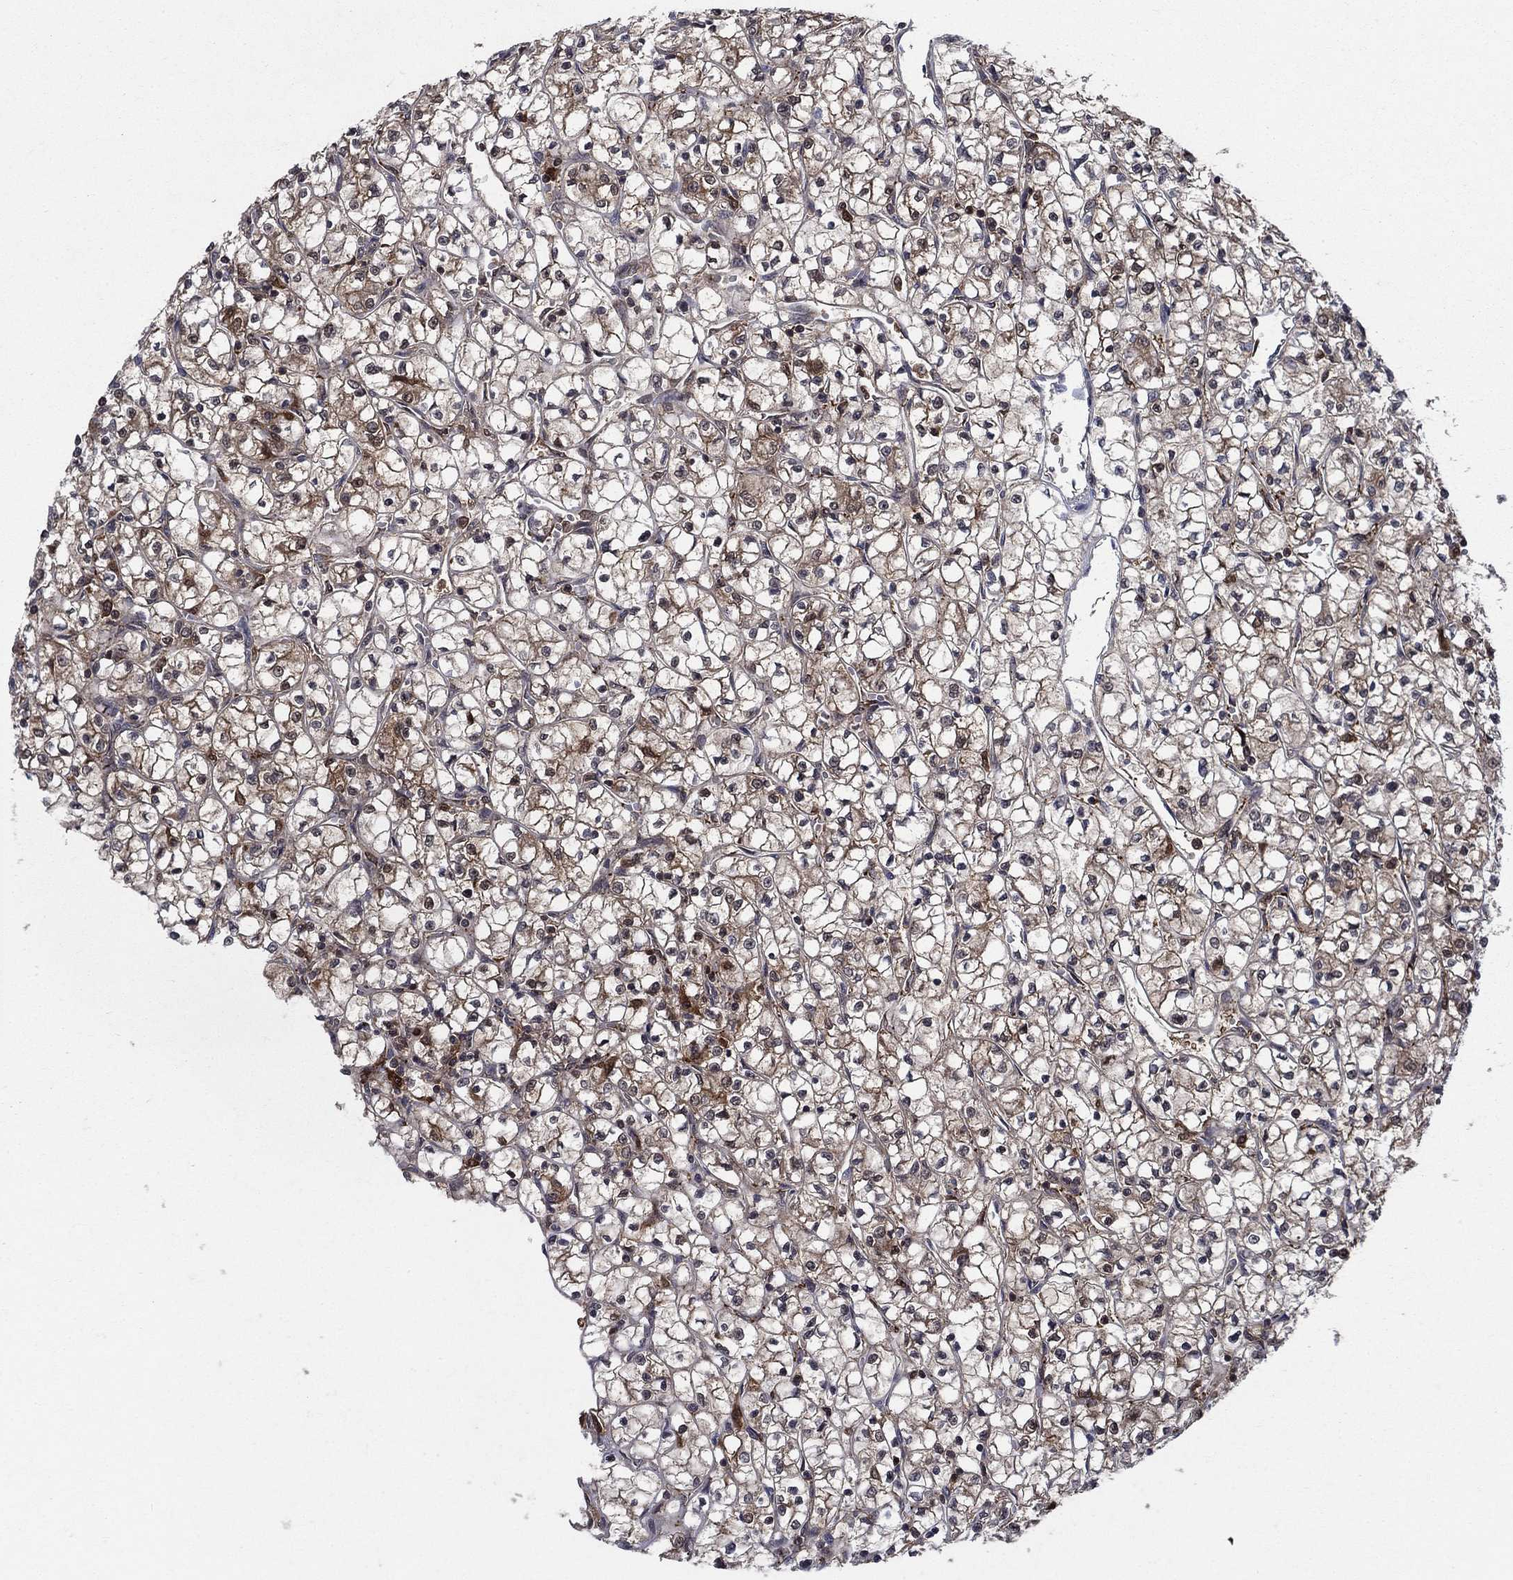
{"staining": {"intensity": "moderate", "quantity": ">75%", "location": "cytoplasmic/membranous"}, "tissue": "renal cancer", "cell_type": "Tumor cells", "image_type": "cancer", "snomed": [{"axis": "morphology", "description": "Adenocarcinoma, NOS"}, {"axis": "topography", "description": "Kidney"}], "caption": "Immunohistochemistry of renal cancer (adenocarcinoma) reveals medium levels of moderate cytoplasmic/membranous positivity in approximately >75% of tumor cells.", "gene": "CACYBP", "patient": {"sex": "female", "age": 64}}